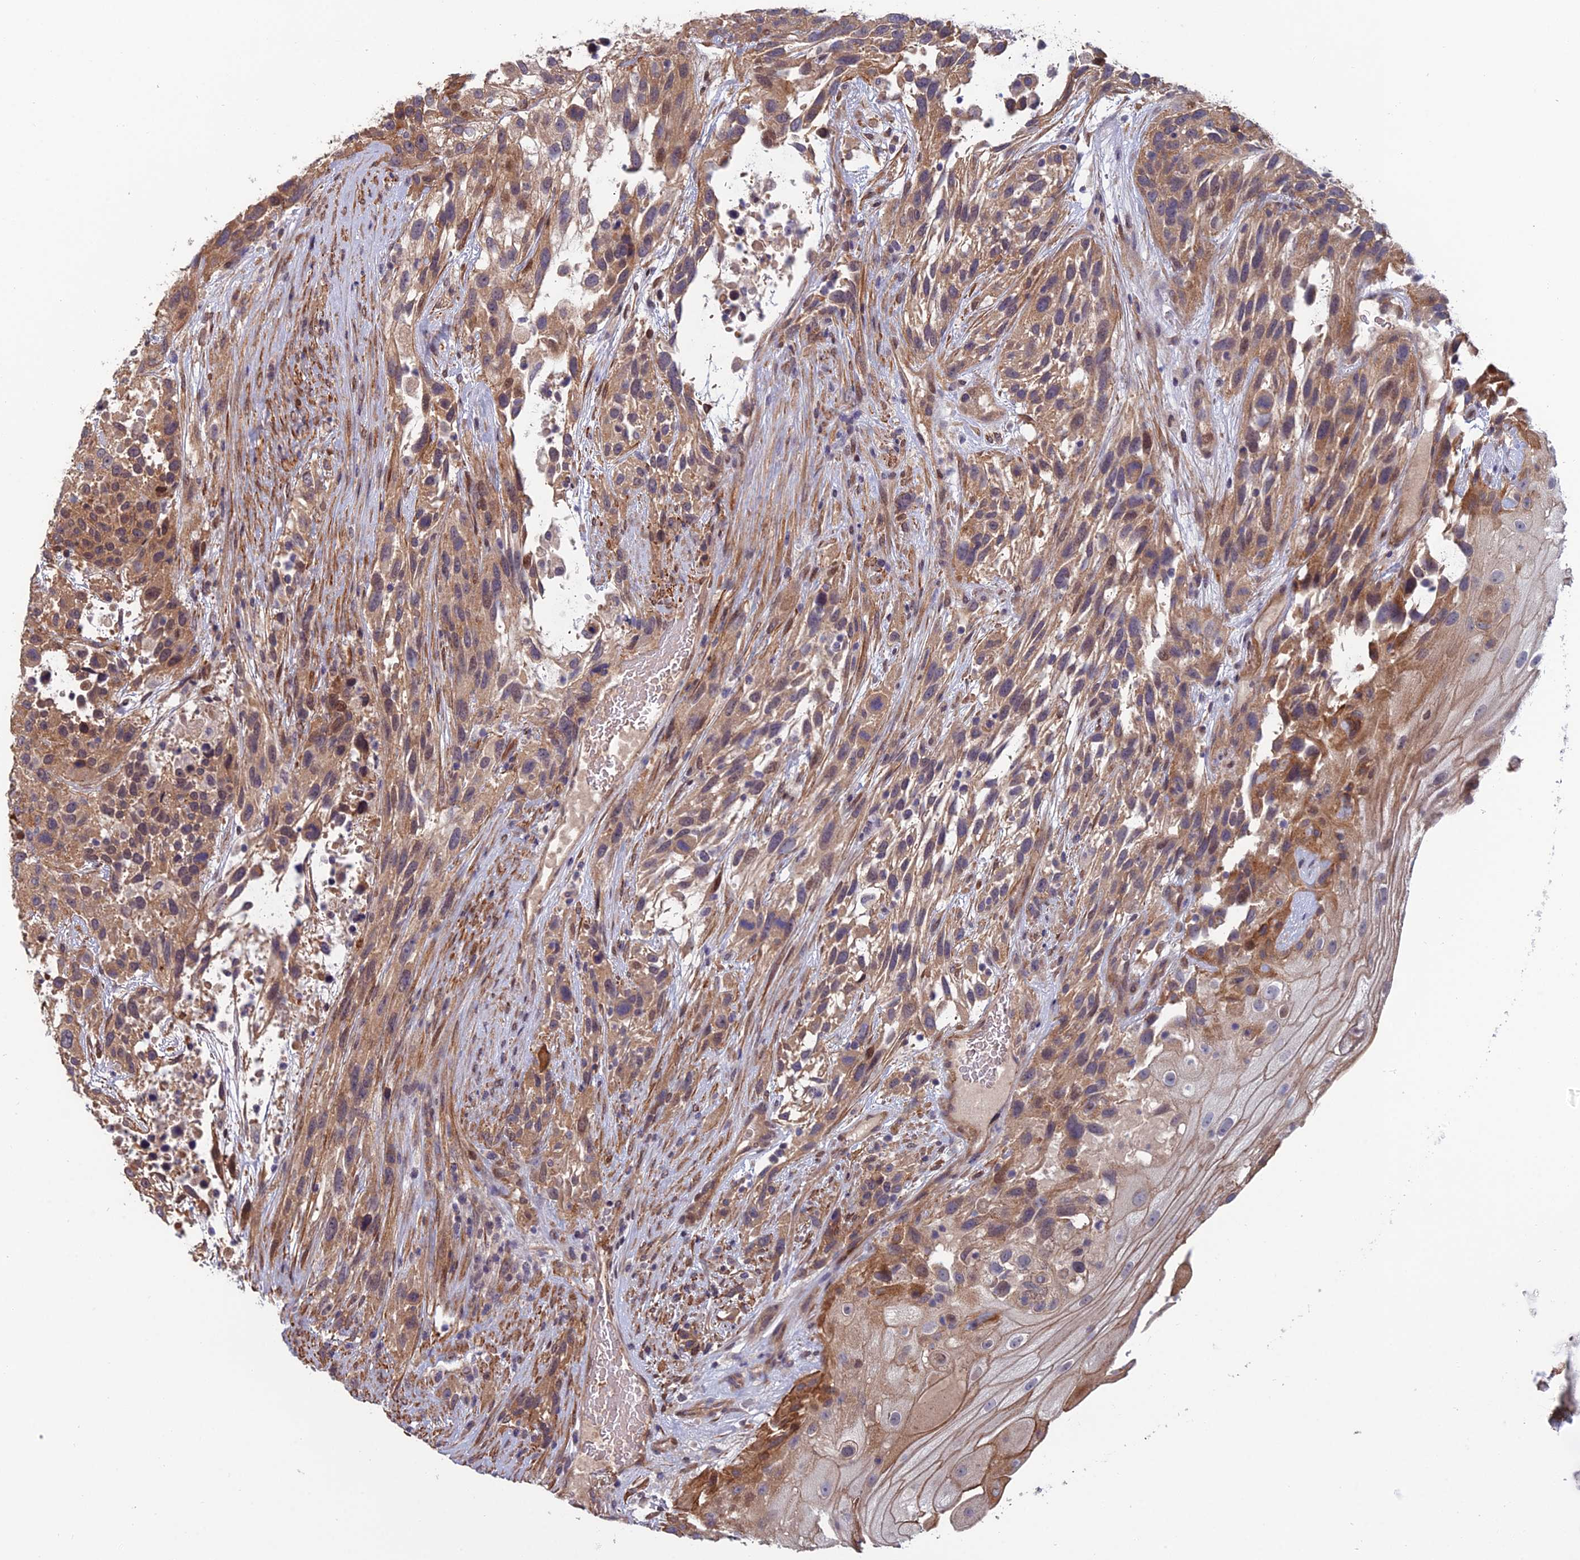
{"staining": {"intensity": "moderate", "quantity": ">75%", "location": "cytoplasmic/membranous"}, "tissue": "urothelial cancer", "cell_type": "Tumor cells", "image_type": "cancer", "snomed": [{"axis": "morphology", "description": "Urothelial carcinoma, High grade"}, {"axis": "topography", "description": "Urinary bladder"}], "caption": "The photomicrograph reveals staining of urothelial carcinoma (high-grade), revealing moderate cytoplasmic/membranous protein expression (brown color) within tumor cells.", "gene": "CCDC183", "patient": {"sex": "female", "age": 70}}